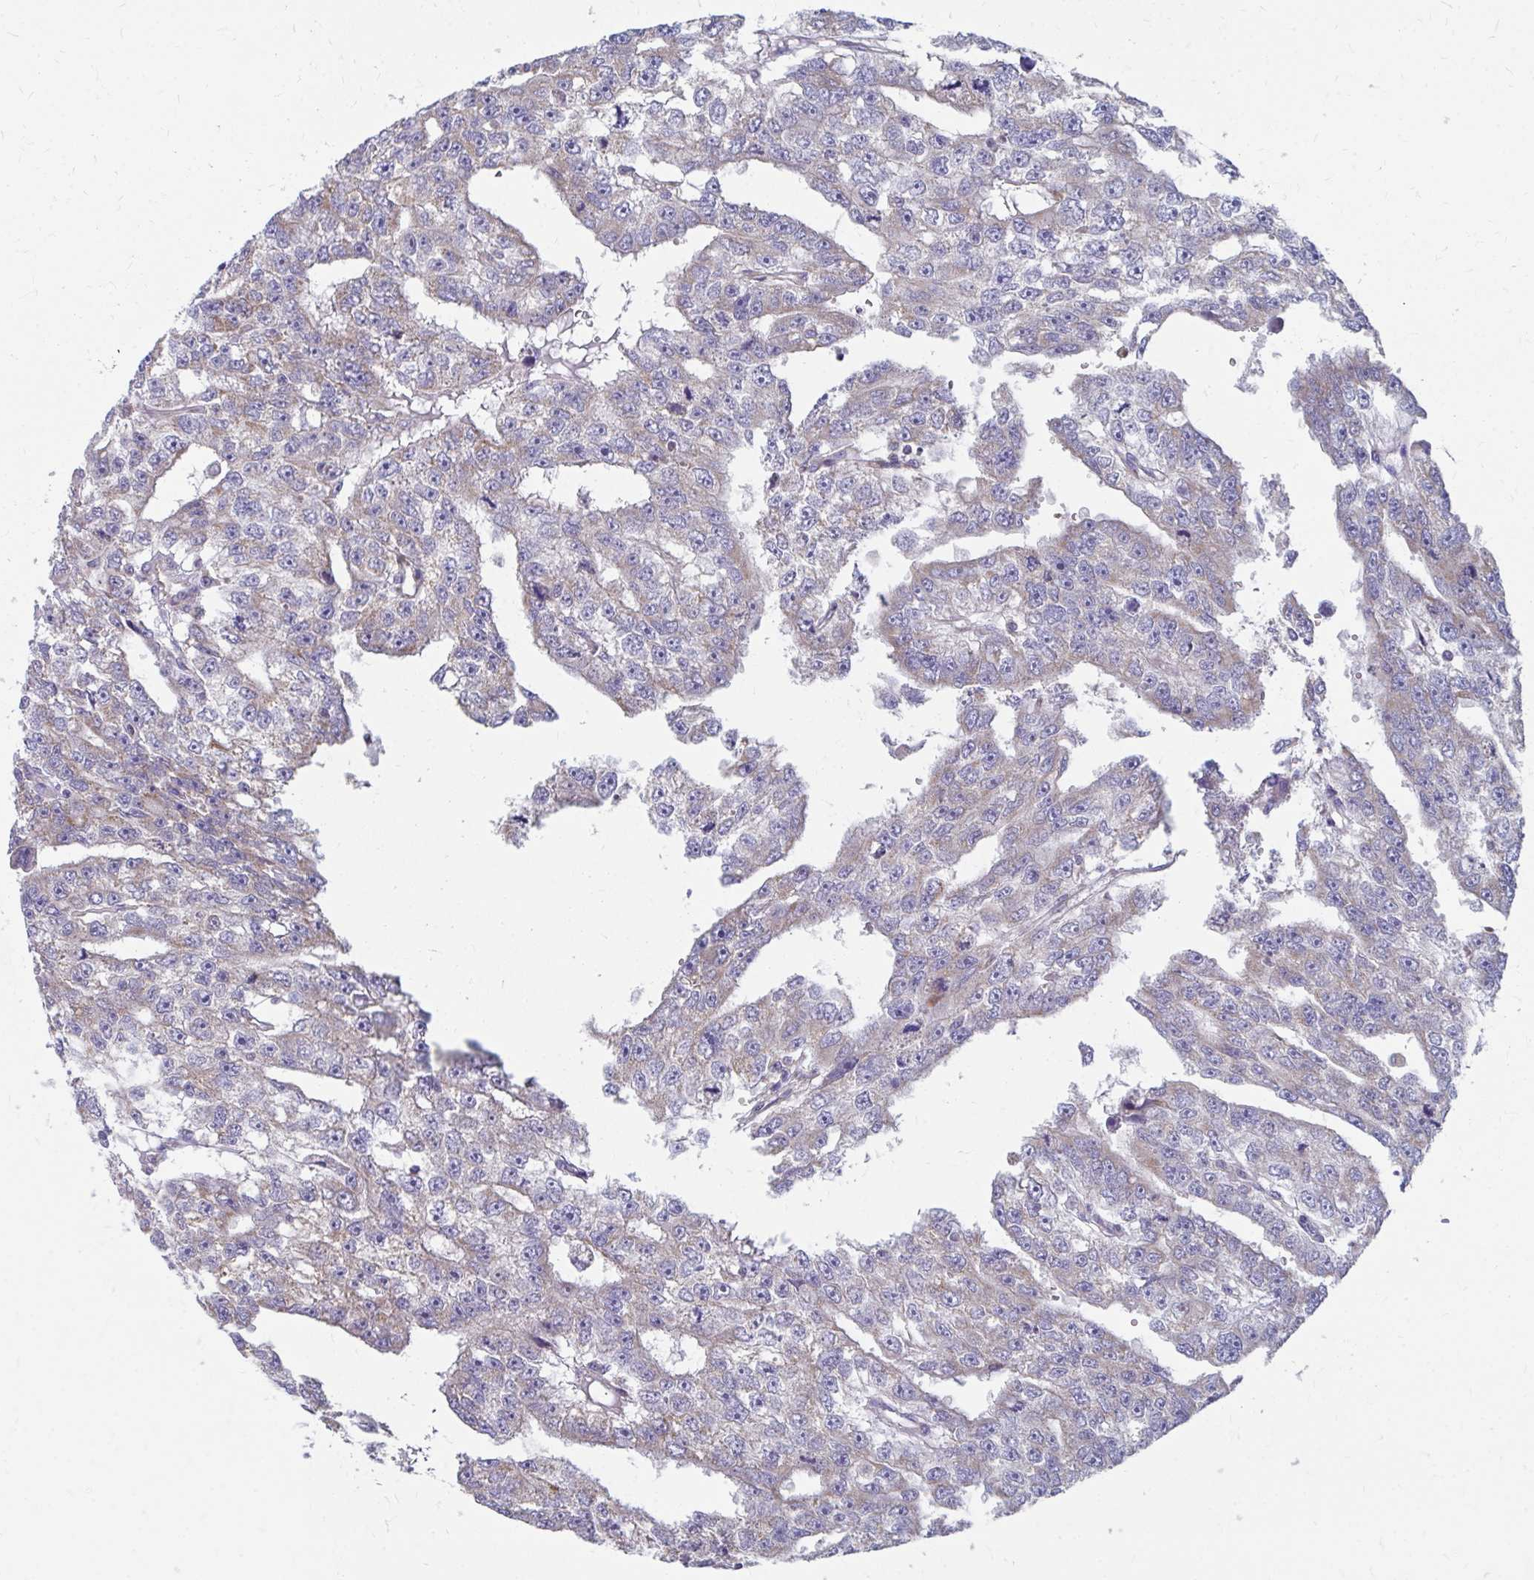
{"staining": {"intensity": "weak", "quantity": "<25%", "location": "cytoplasmic/membranous"}, "tissue": "testis cancer", "cell_type": "Tumor cells", "image_type": "cancer", "snomed": [{"axis": "morphology", "description": "Carcinoma, Embryonal, NOS"}, {"axis": "topography", "description": "Testis"}], "caption": "Immunohistochemical staining of human embryonal carcinoma (testis) shows no significant positivity in tumor cells.", "gene": "RCC1L", "patient": {"sex": "male", "age": 20}}